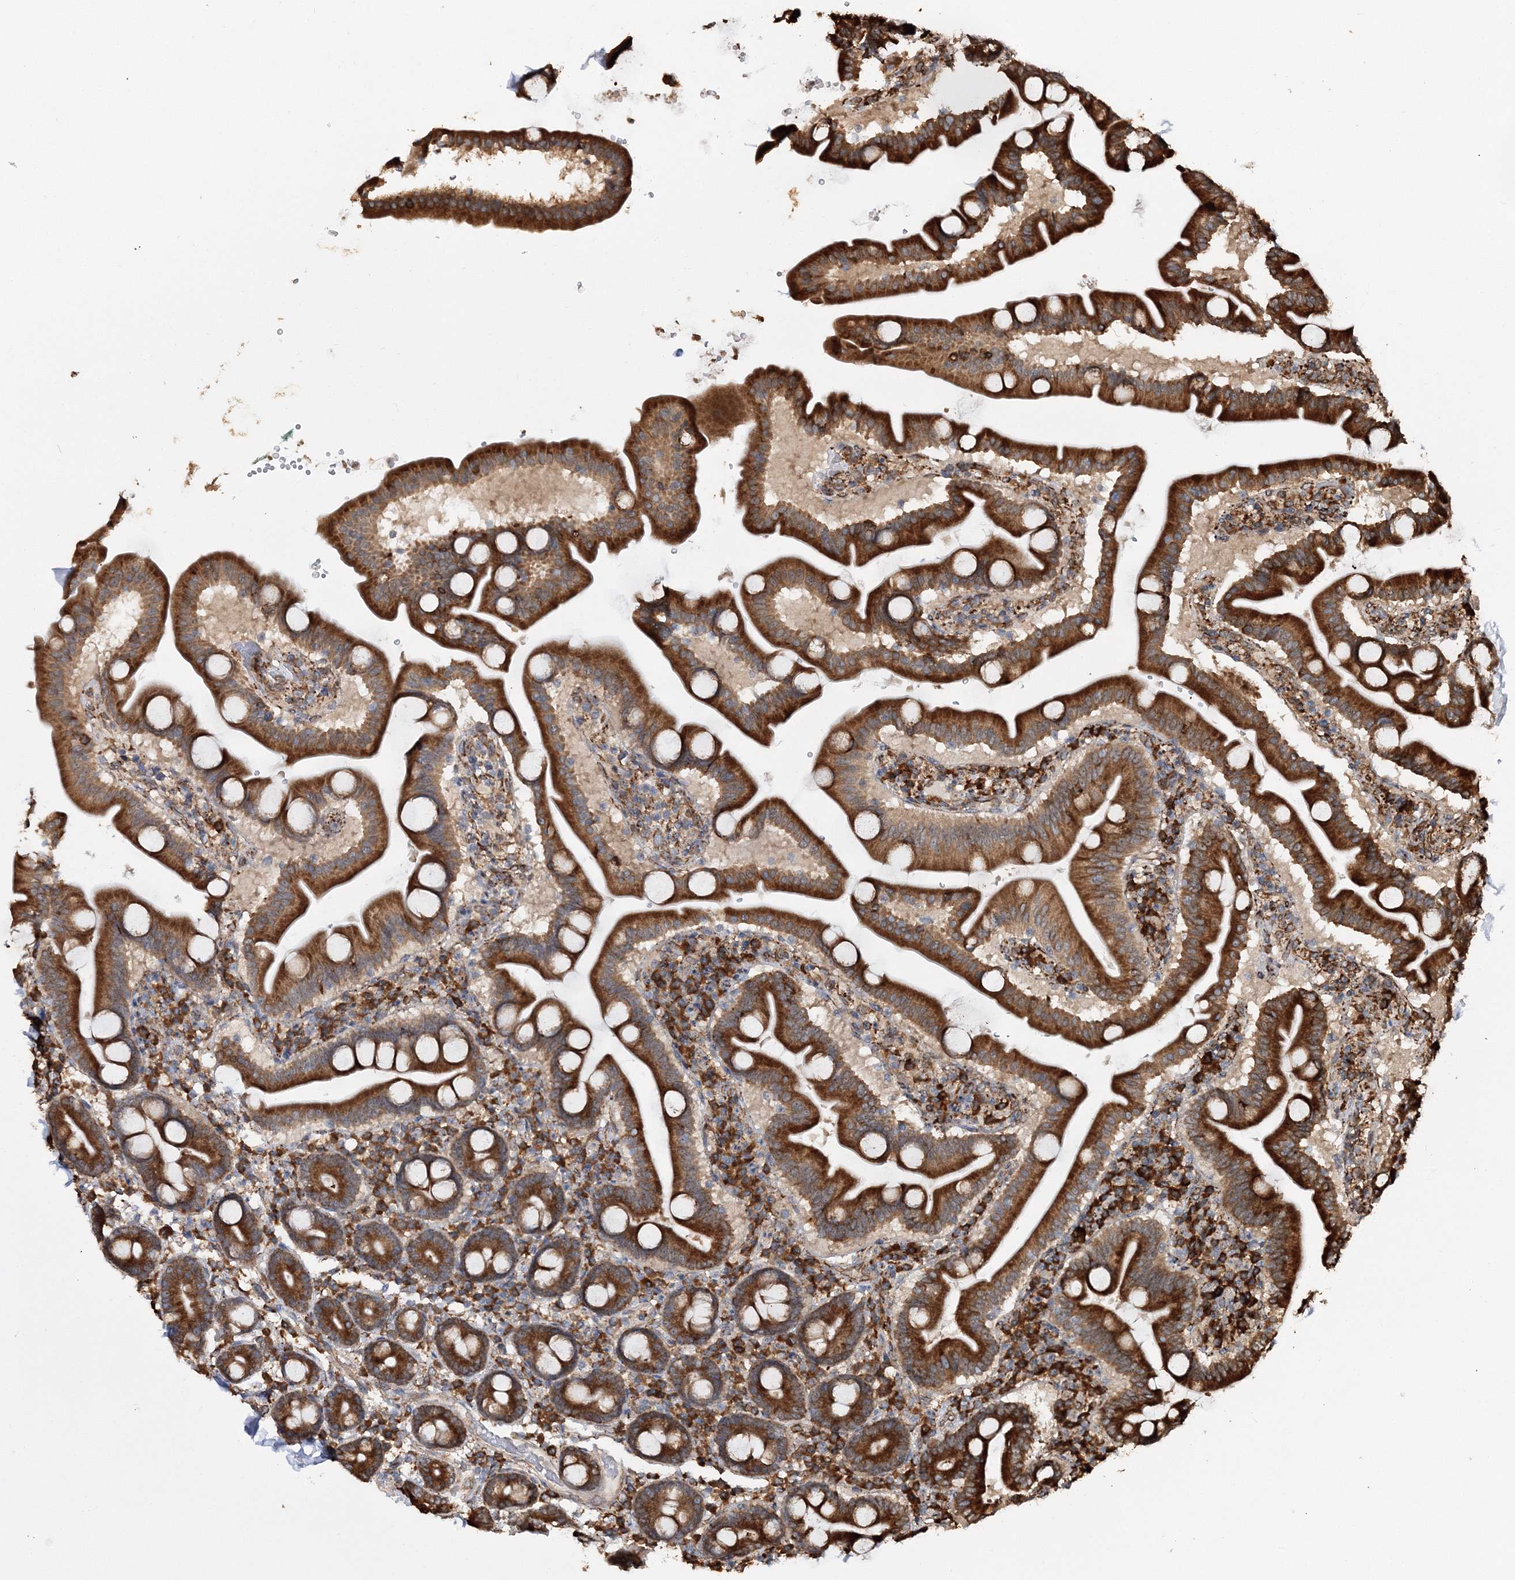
{"staining": {"intensity": "strong", "quantity": ">75%", "location": "cytoplasmic/membranous"}, "tissue": "duodenum", "cell_type": "Glandular cells", "image_type": "normal", "snomed": [{"axis": "morphology", "description": "Normal tissue, NOS"}, {"axis": "topography", "description": "Duodenum"}], "caption": "Immunohistochemical staining of benign duodenum demonstrates strong cytoplasmic/membranous protein positivity in approximately >75% of glandular cells.", "gene": "SCRN3", "patient": {"sex": "male", "age": 54}}